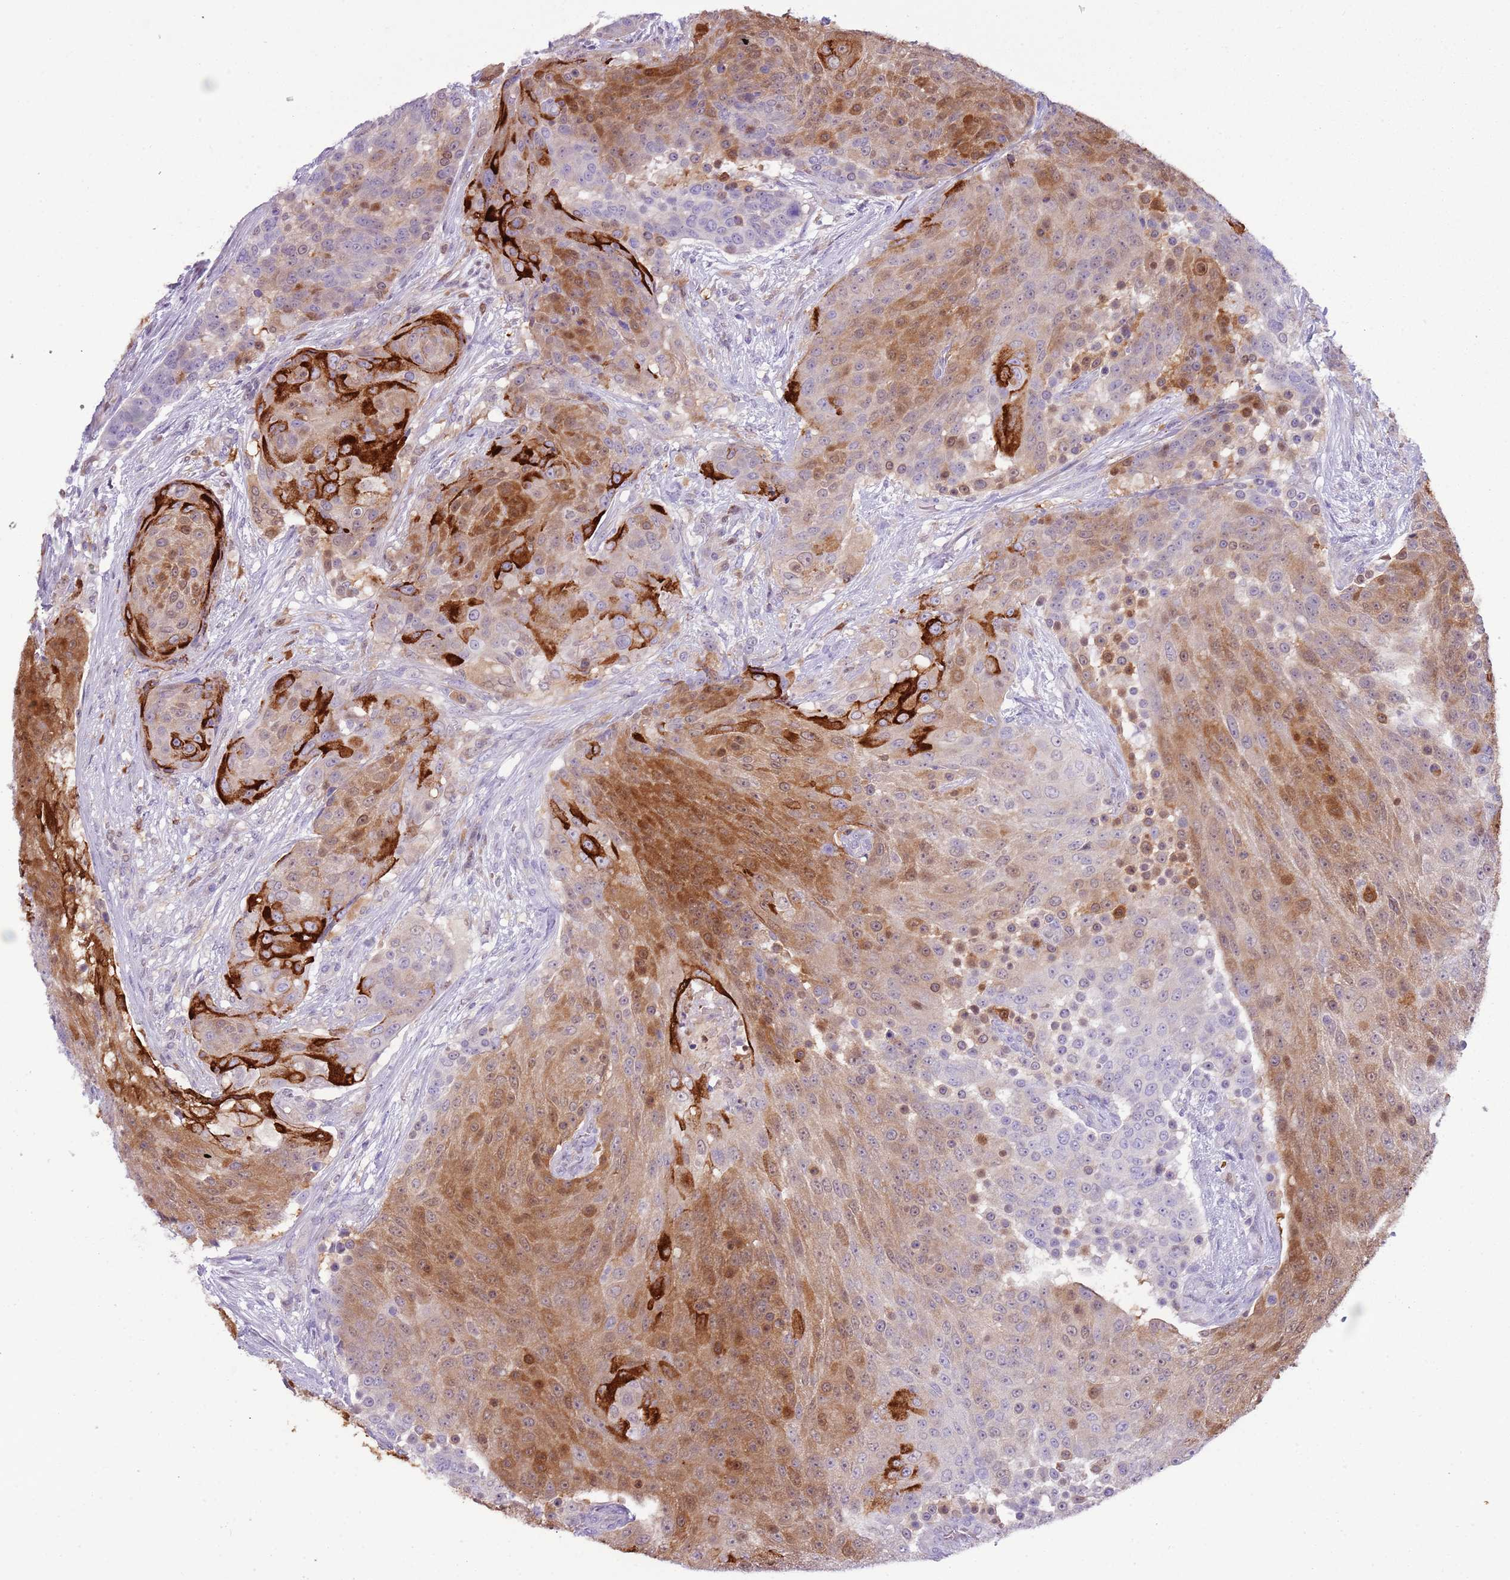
{"staining": {"intensity": "strong", "quantity": "25%-75%", "location": "cytoplasmic/membranous"}, "tissue": "urothelial cancer", "cell_type": "Tumor cells", "image_type": "cancer", "snomed": [{"axis": "morphology", "description": "Urothelial carcinoma, High grade"}, {"axis": "topography", "description": "Urinary bladder"}], "caption": "High-magnification brightfield microscopy of high-grade urothelial carcinoma stained with DAB (brown) and counterstained with hematoxylin (blue). tumor cells exhibit strong cytoplasmic/membranous staining is seen in approximately25%-75% of cells.", "gene": "NBPF6", "patient": {"sex": "female", "age": 63}}